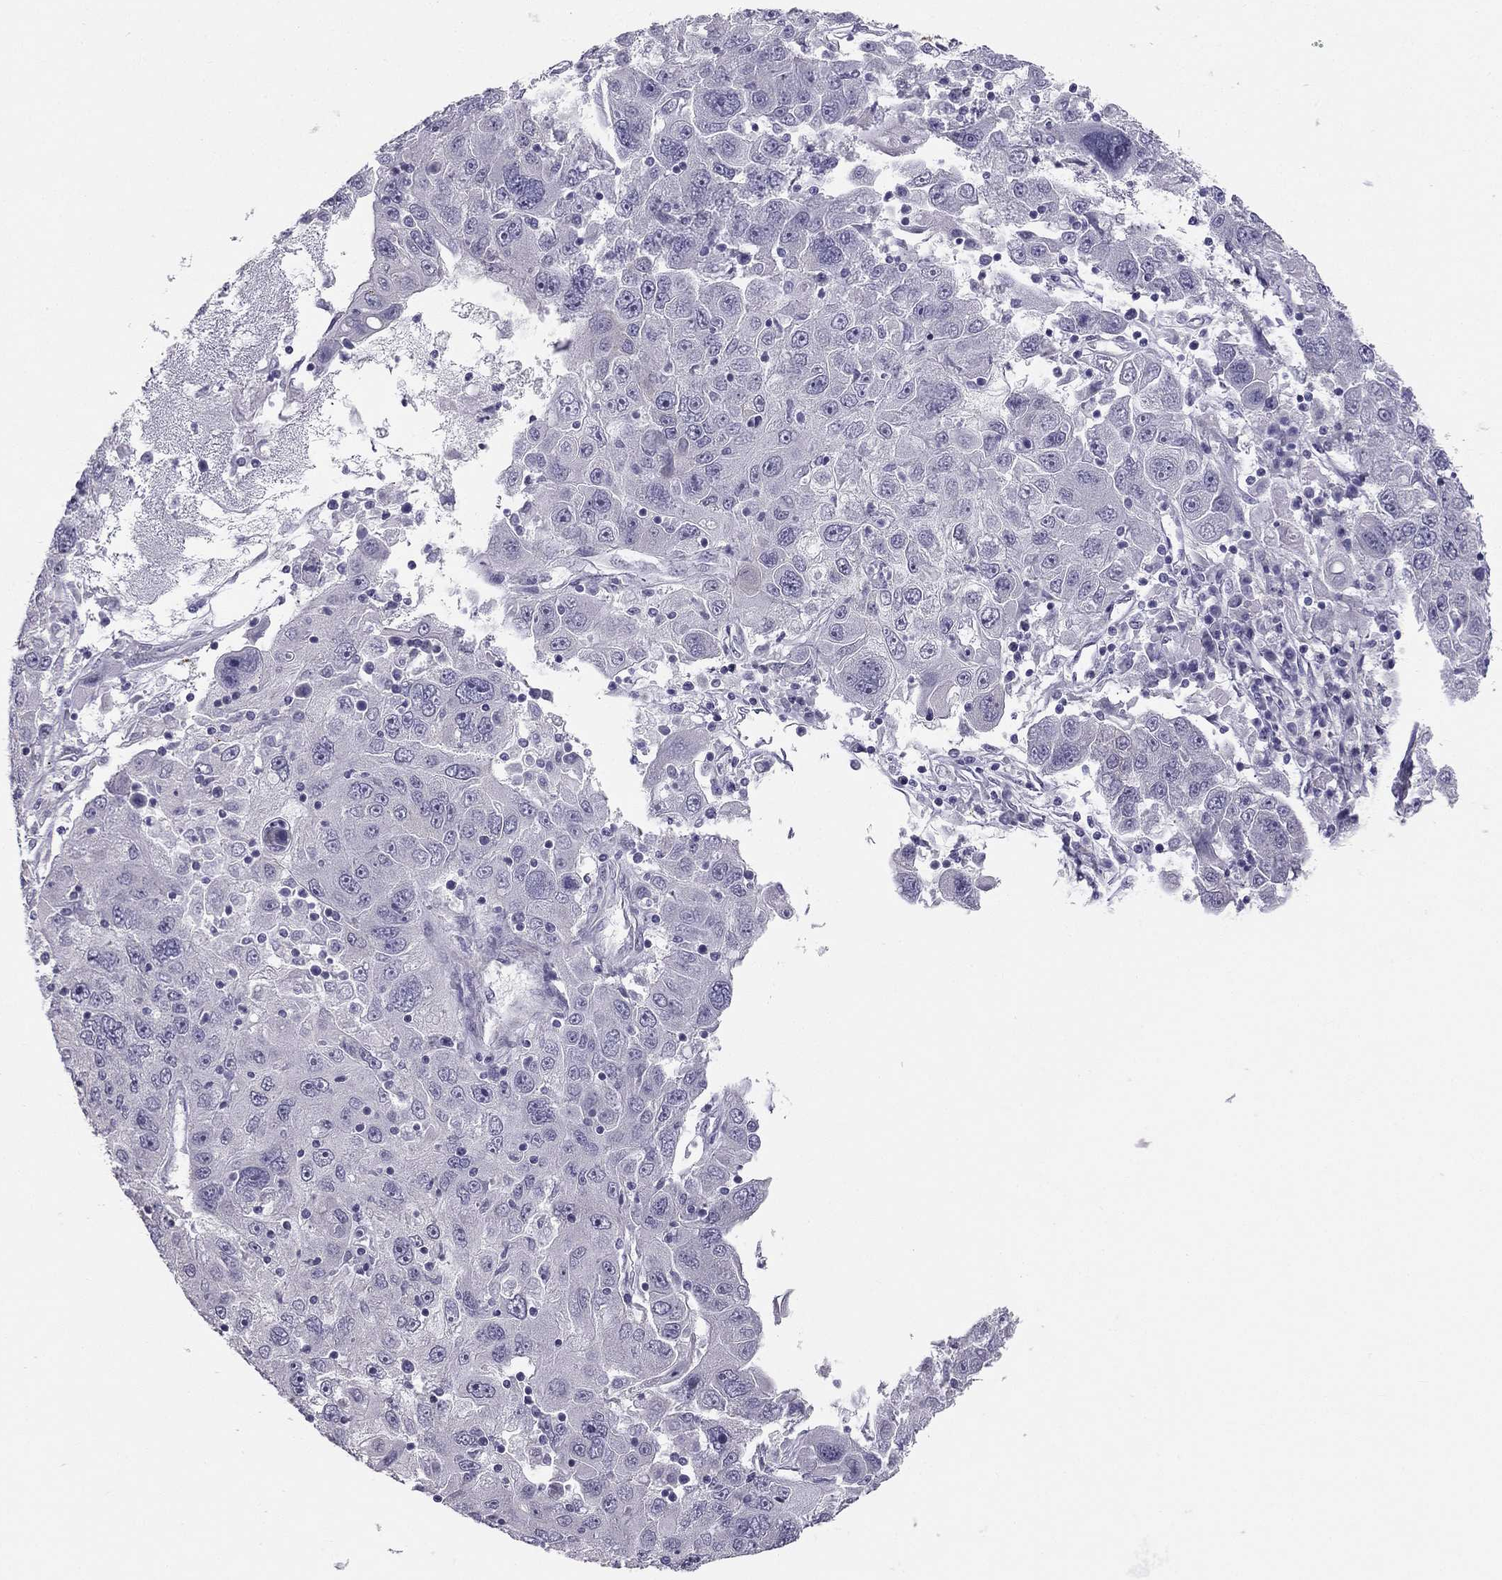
{"staining": {"intensity": "negative", "quantity": "none", "location": "none"}, "tissue": "stomach cancer", "cell_type": "Tumor cells", "image_type": "cancer", "snomed": [{"axis": "morphology", "description": "Adenocarcinoma, NOS"}, {"axis": "topography", "description": "Stomach"}], "caption": "This is a micrograph of immunohistochemistry staining of stomach cancer (adenocarcinoma), which shows no expression in tumor cells.", "gene": "HSFX1", "patient": {"sex": "male", "age": 56}}